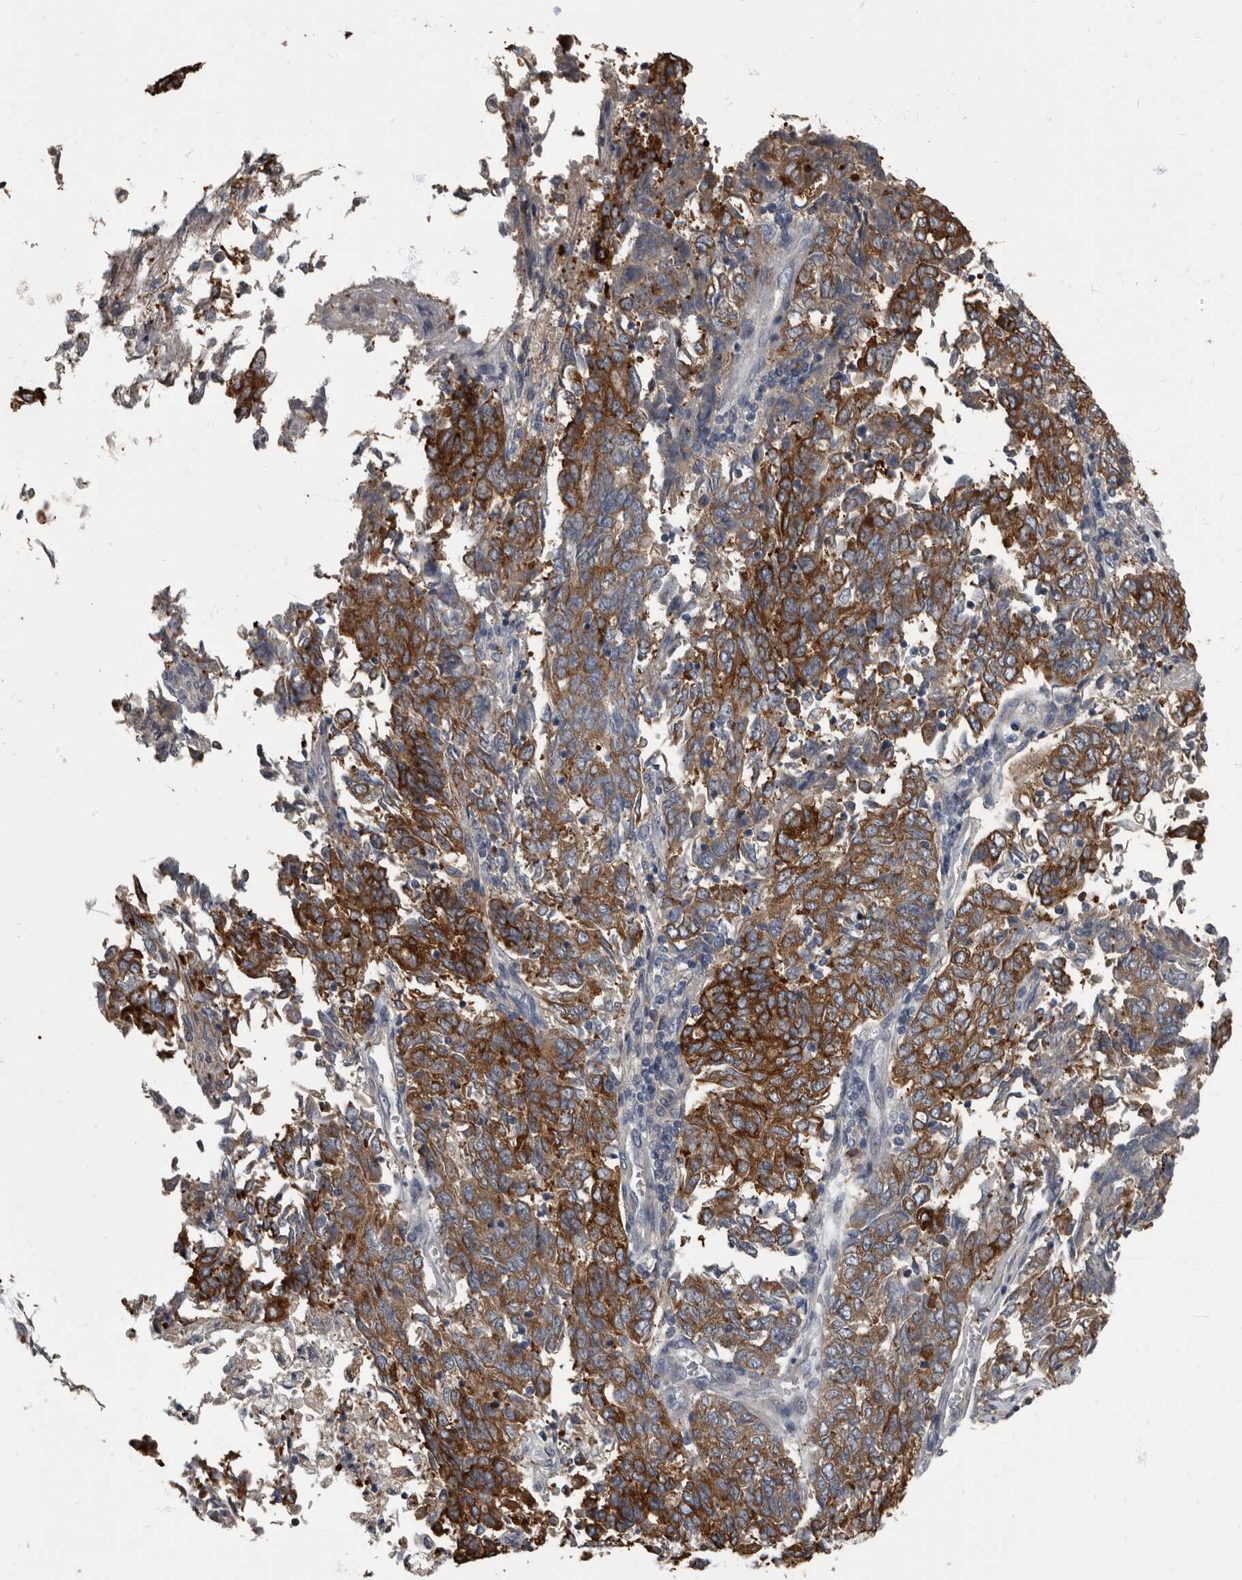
{"staining": {"intensity": "strong", "quantity": ">75%", "location": "cytoplasmic/membranous"}, "tissue": "endometrial cancer", "cell_type": "Tumor cells", "image_type": "cancer", "snomed": [{"axis": "morphology", "description": "Adenocarcinoma, NOS"}, {"axis": "topography", "description": "Endometrium"}], "caption": "Tumor cells reveal high levels of strong cytoplasmic/membranous expression in approximately >75% of cells in adenocarcinoma (endometrial).", "gene": "TPD52L1", "patient": {"sex": "female", "age": 80}}